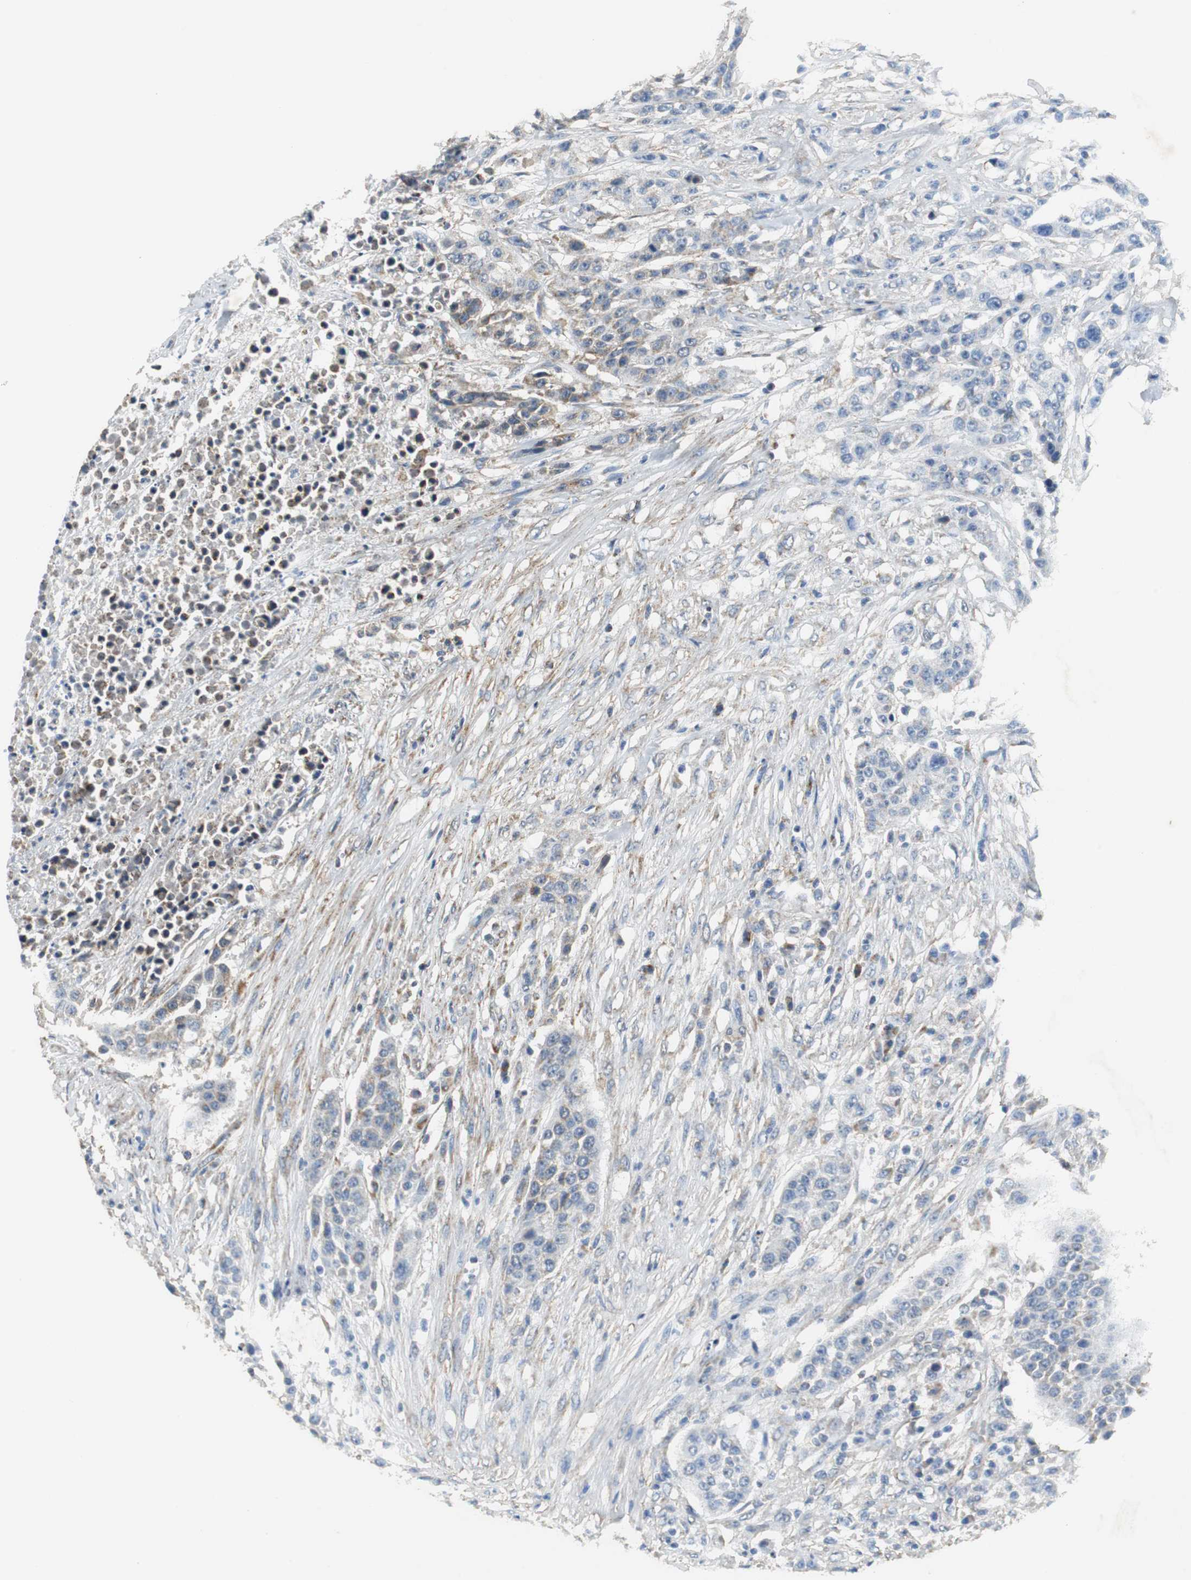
{"staining": {"intensity": "weak", "quantity": "<25%", "location": "cytoplasmic/membranous"}, "tissue": "urothelial cancer", "cell_type": "Tumor cells", "image_type": "cancer", "snomed": [{"axis": "morphology", "description": "Urothelial carcinoma, High grade"}, {"axis": "topography", "description": "Urinary bladder"}], "caption": "Immunohistochemical staining of urothelial cancer reveals no significant positivity in tumor cells.", "gene": "NNT", "patient": {"sex": "male", "age": 74}}